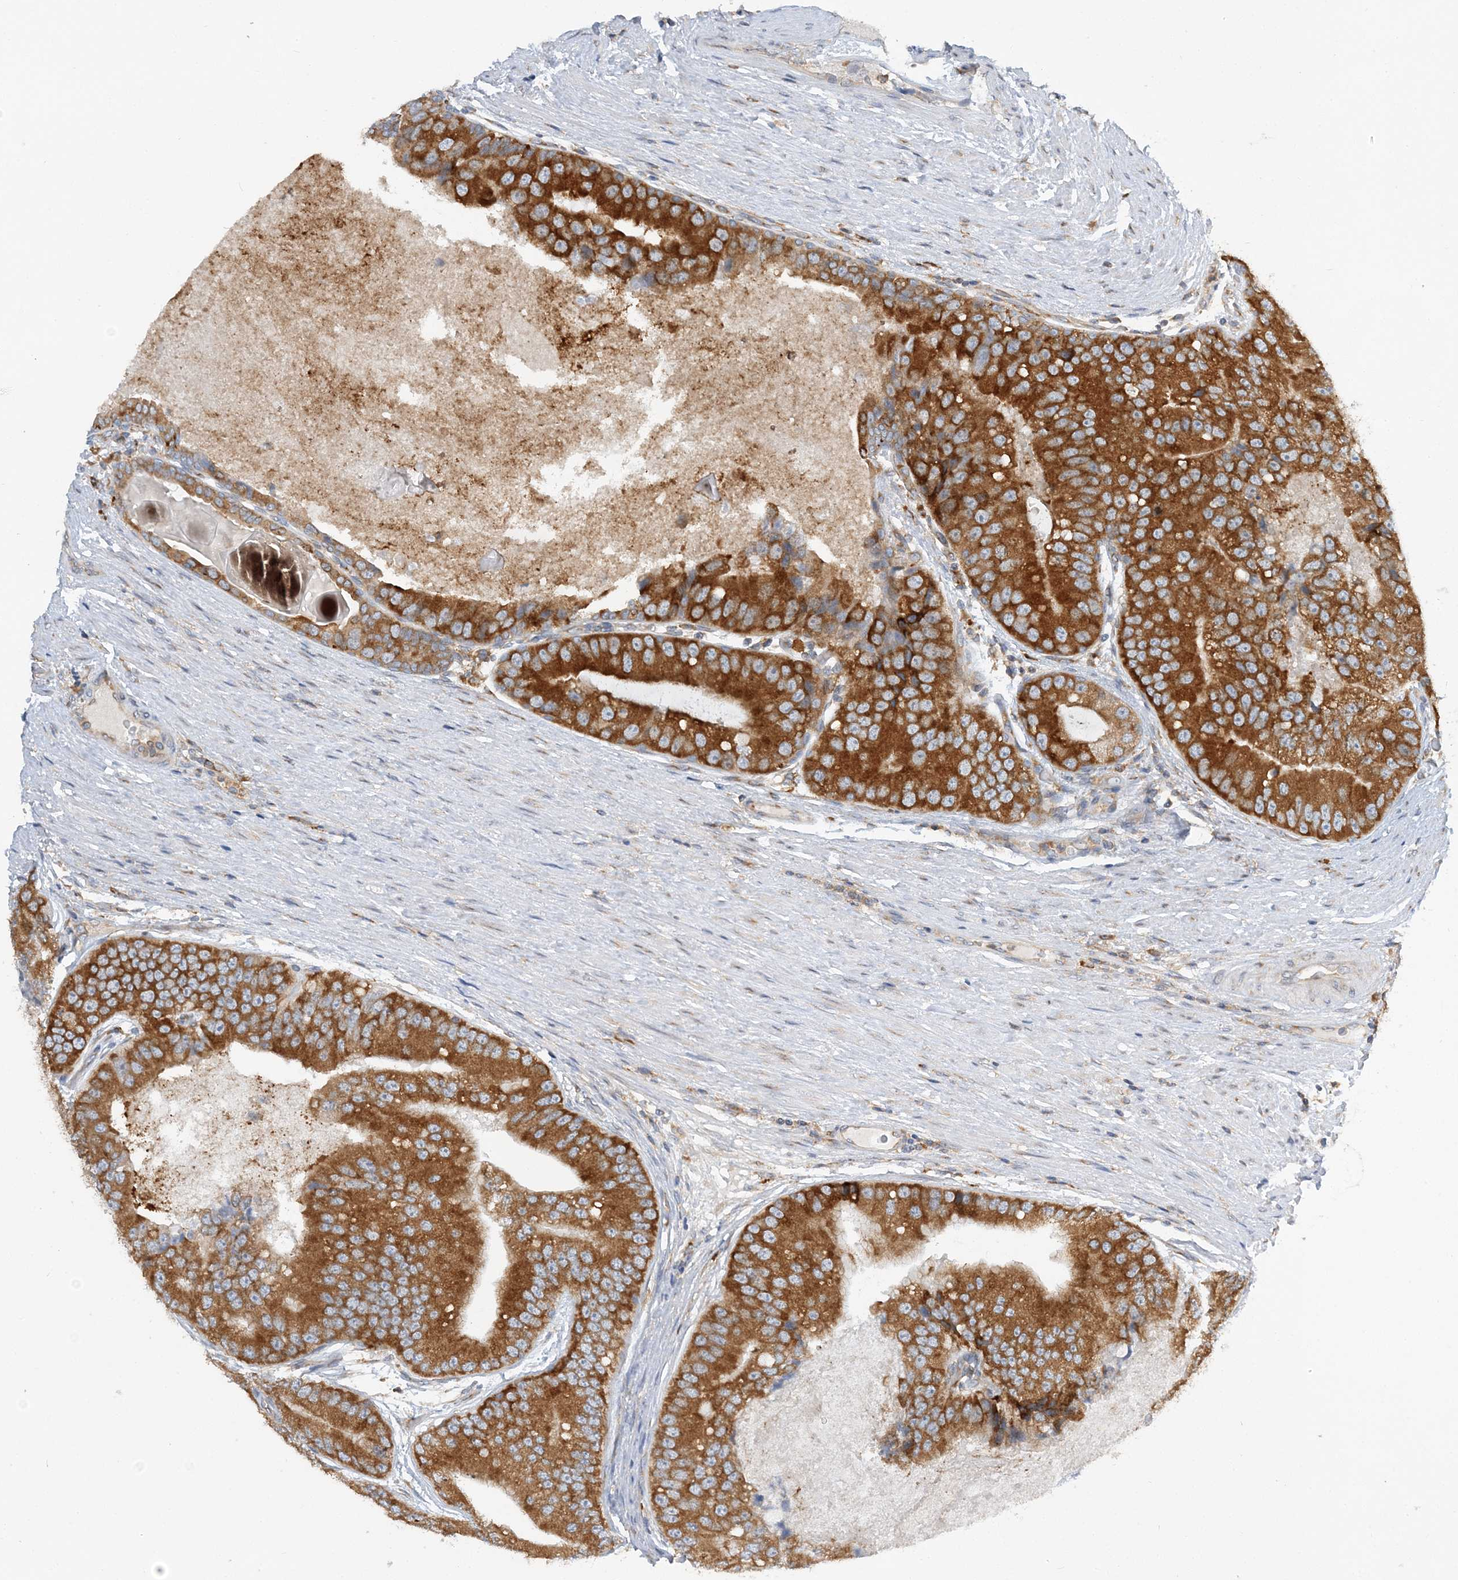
{"staining": {"intensity": "strong", "quantity": ">75%", "location": "cytoplasmic/membranous"}, "tissue": "prostate cancer", "cell_type": "Tumor cells", "image_type": "cancer", "snomed": [{"axis": "morphology", "description": "Adenocarcinoma, High grade"}, {"axis": "topography", "description": "Prostate"}], "caption": "The photomicrograph shows immunohistochemical staining of prostate cancer (high-grade adenocarcinoma). There is strong cytoplasmic/membranous staining is appreciated in approximately >75% of tumor cells. Immunohistochemistry stains the protein of interest in brown and the nuclei are stained blue.", "gene": "LARP4B", "patient": {"sex": "male", "age": 70}}